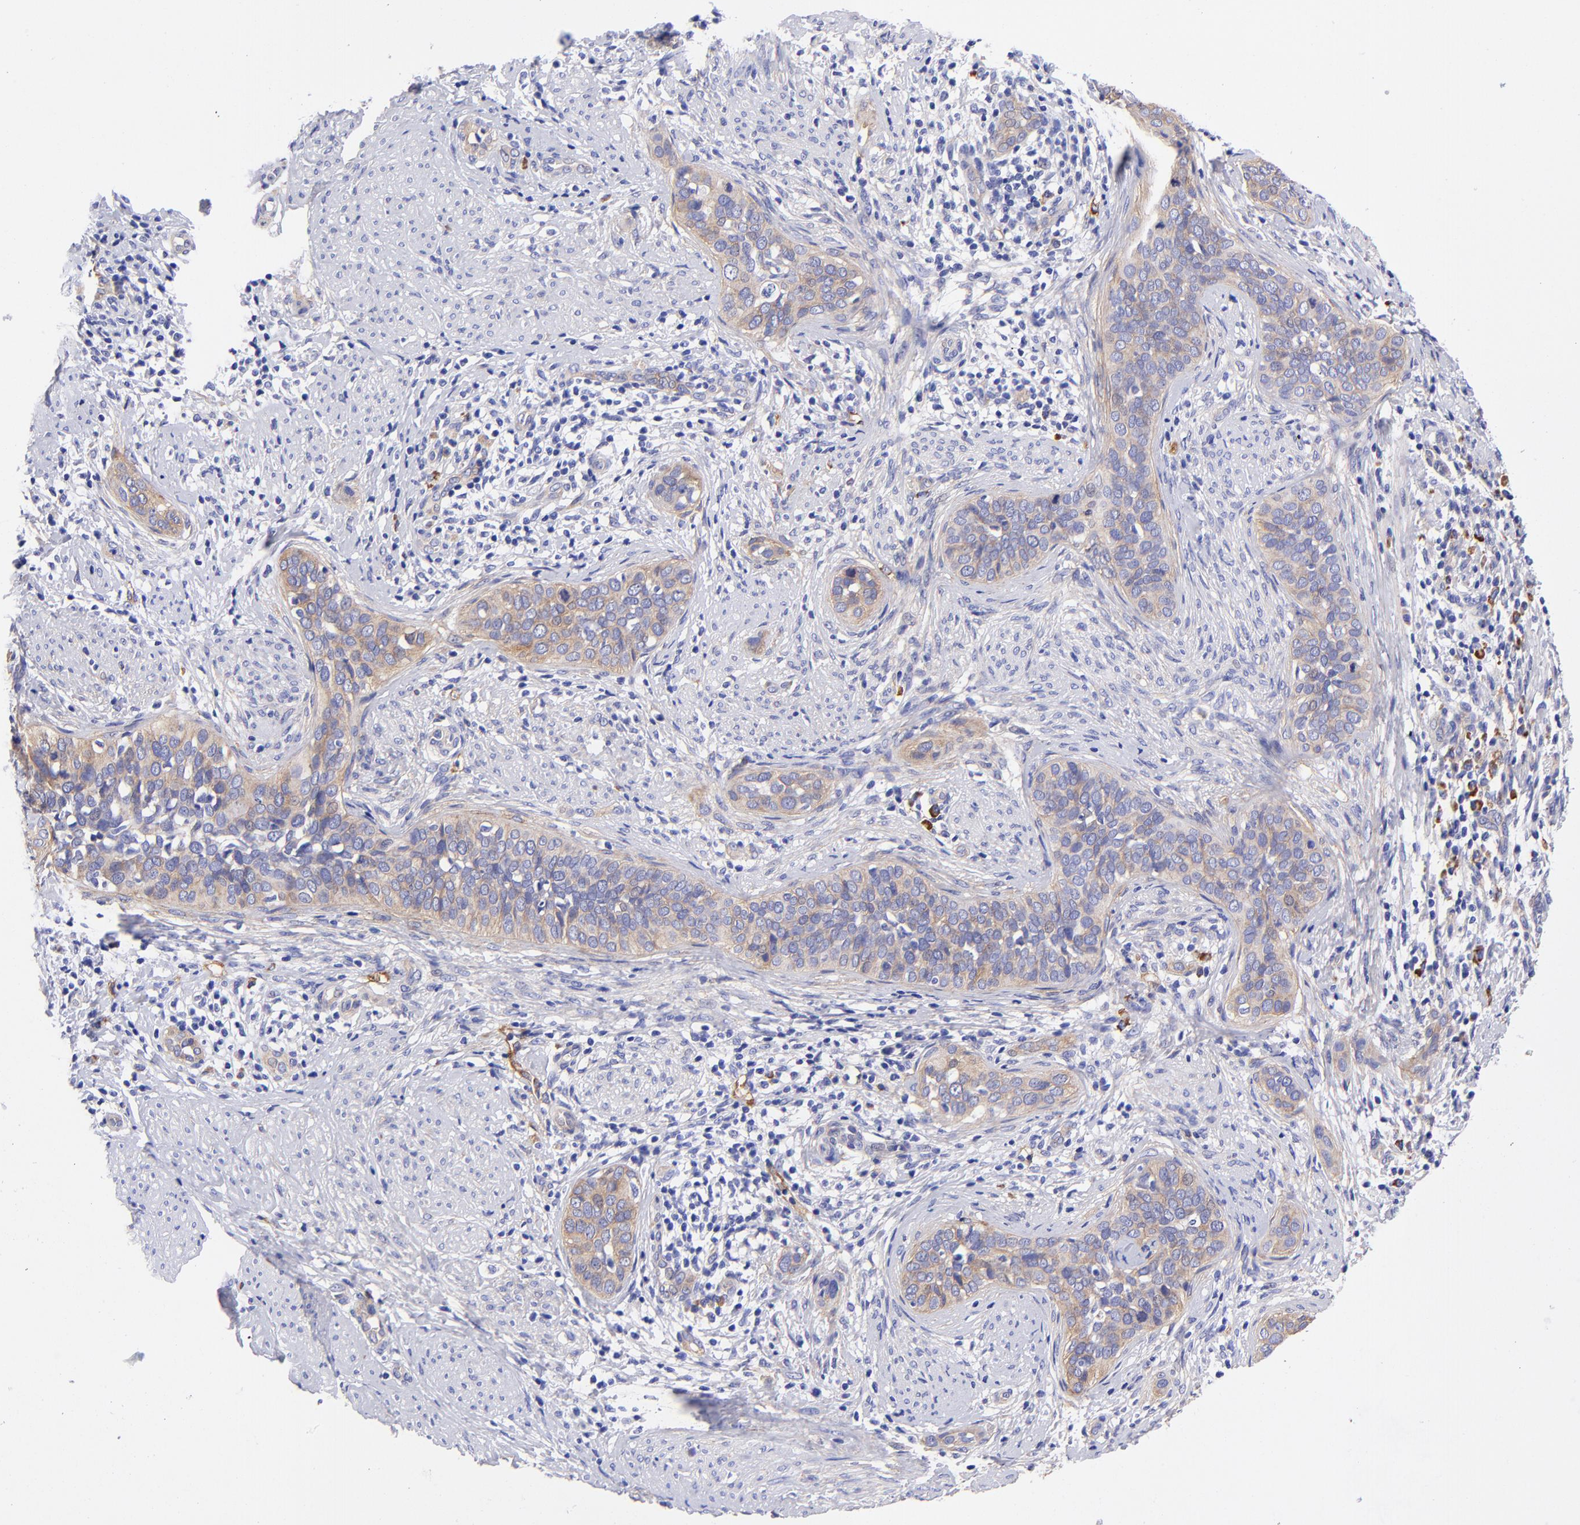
{"staining": {"intensity": "moderate", "quantity": "25%-75%", "location": "cytoplasmic/membranous"}, "tissue": "cervical cancer", "cell_type": "Tumor cells", "image_type": "cancer", "snomed": [{"axis": "morphology", "description": "Squamous cell carcinoma, NOS"}, {"axis": "topography", "description": "Cervix"}], "caption": "Brown immunohistochemical staining in human cervical cancer (squamous cell carcinoma) displays moderate cytoplasmic/membranous expression in about 25%-75% of tumor cells.", "gene": "PPFIBP1", "patient": {"sex": "female", "age": 31}}